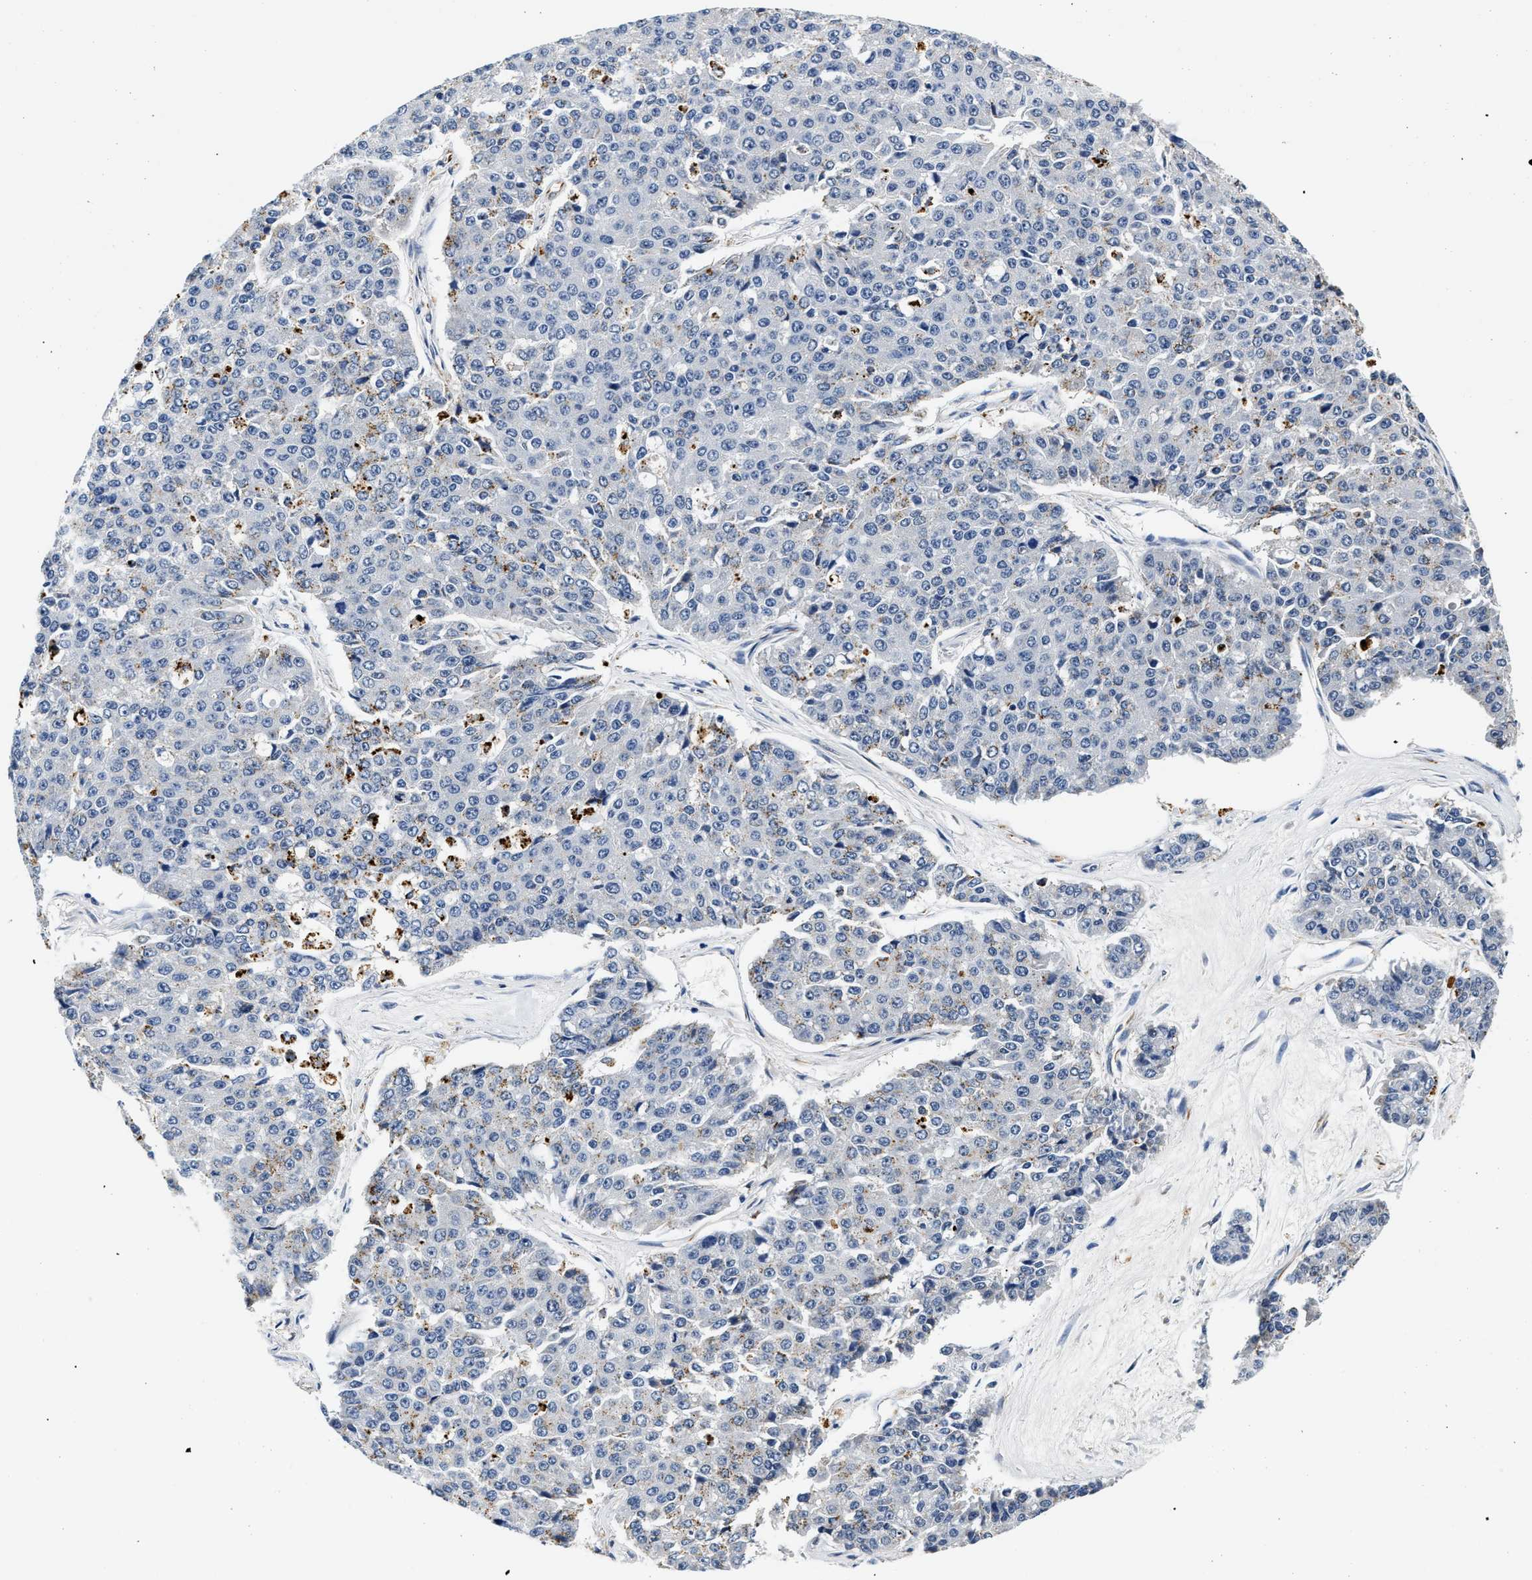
{"staining": {"intensity": "negative", "quantity": "none", "location": "none"}, "tissue": "pancreatic cancer", "cell_type": "Tumor cells", "image_type": "cancer", "snomed": [{"axis": "morphology", "description": "Adenocarcinoma, NOS"}, {"axis": "topography", "description": "Pancreas"}], "caption": "An image of human pancreatic cancer (adenocarcinoma) is negative for staining in tumor cells.", "gene": "MED22", "patient": {"sex": "male", "age": 50}}